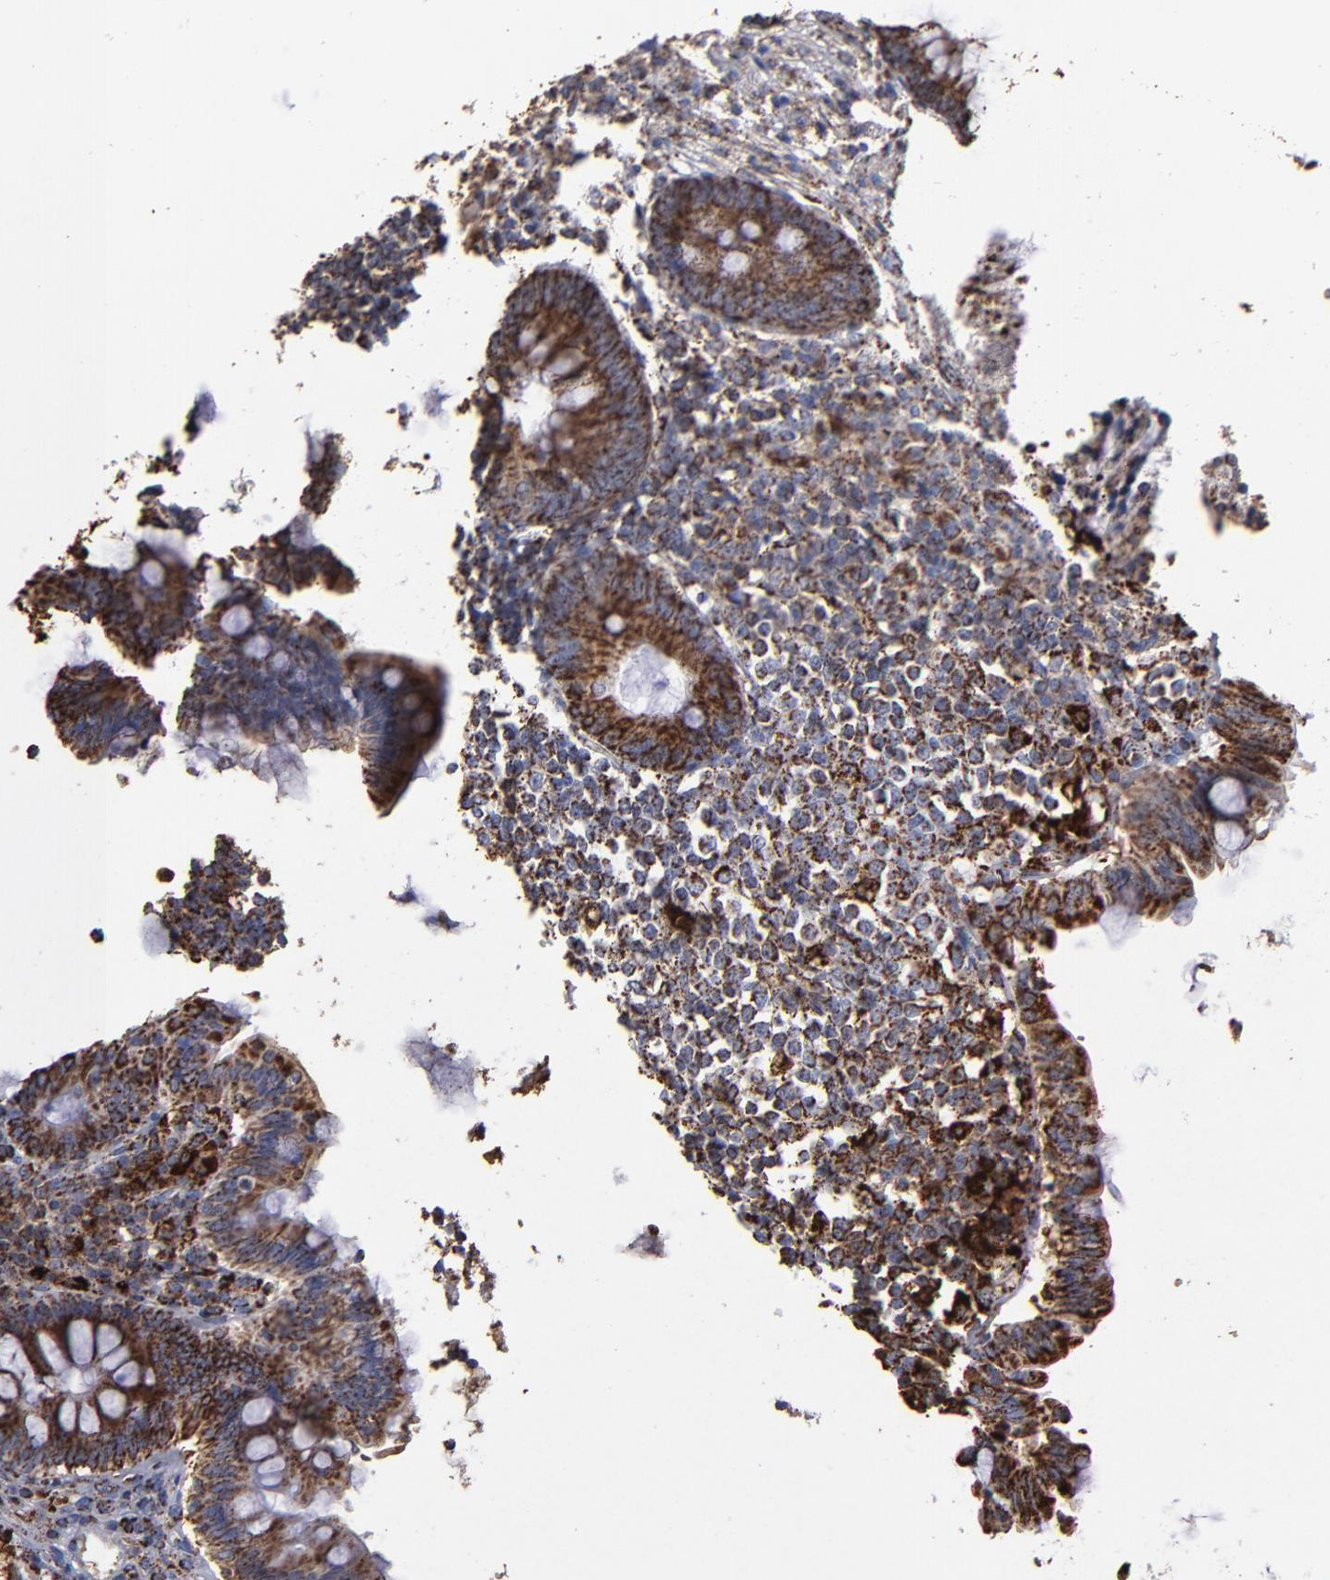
{"staining": {"intensity": "strong", "quantity": ">75%", "location": "cytoplasmic/membranous"}, "tissue": "appendix", "cell_type": "Glandular cells", "image_type": "normal", "snomed": [{"axis": "morphology", "description": "Normal tissue, NOS"}, {"axis": "topography", "description": "Appendix"}], "caption": "Immunohistochemical staining of normal human appendix demonstrates high levels of strong cytoplasmic/membranous expression in about >75% of glandular cells.", "gene": "SOD2", "patient": {"sex": "female", "age": 66}}